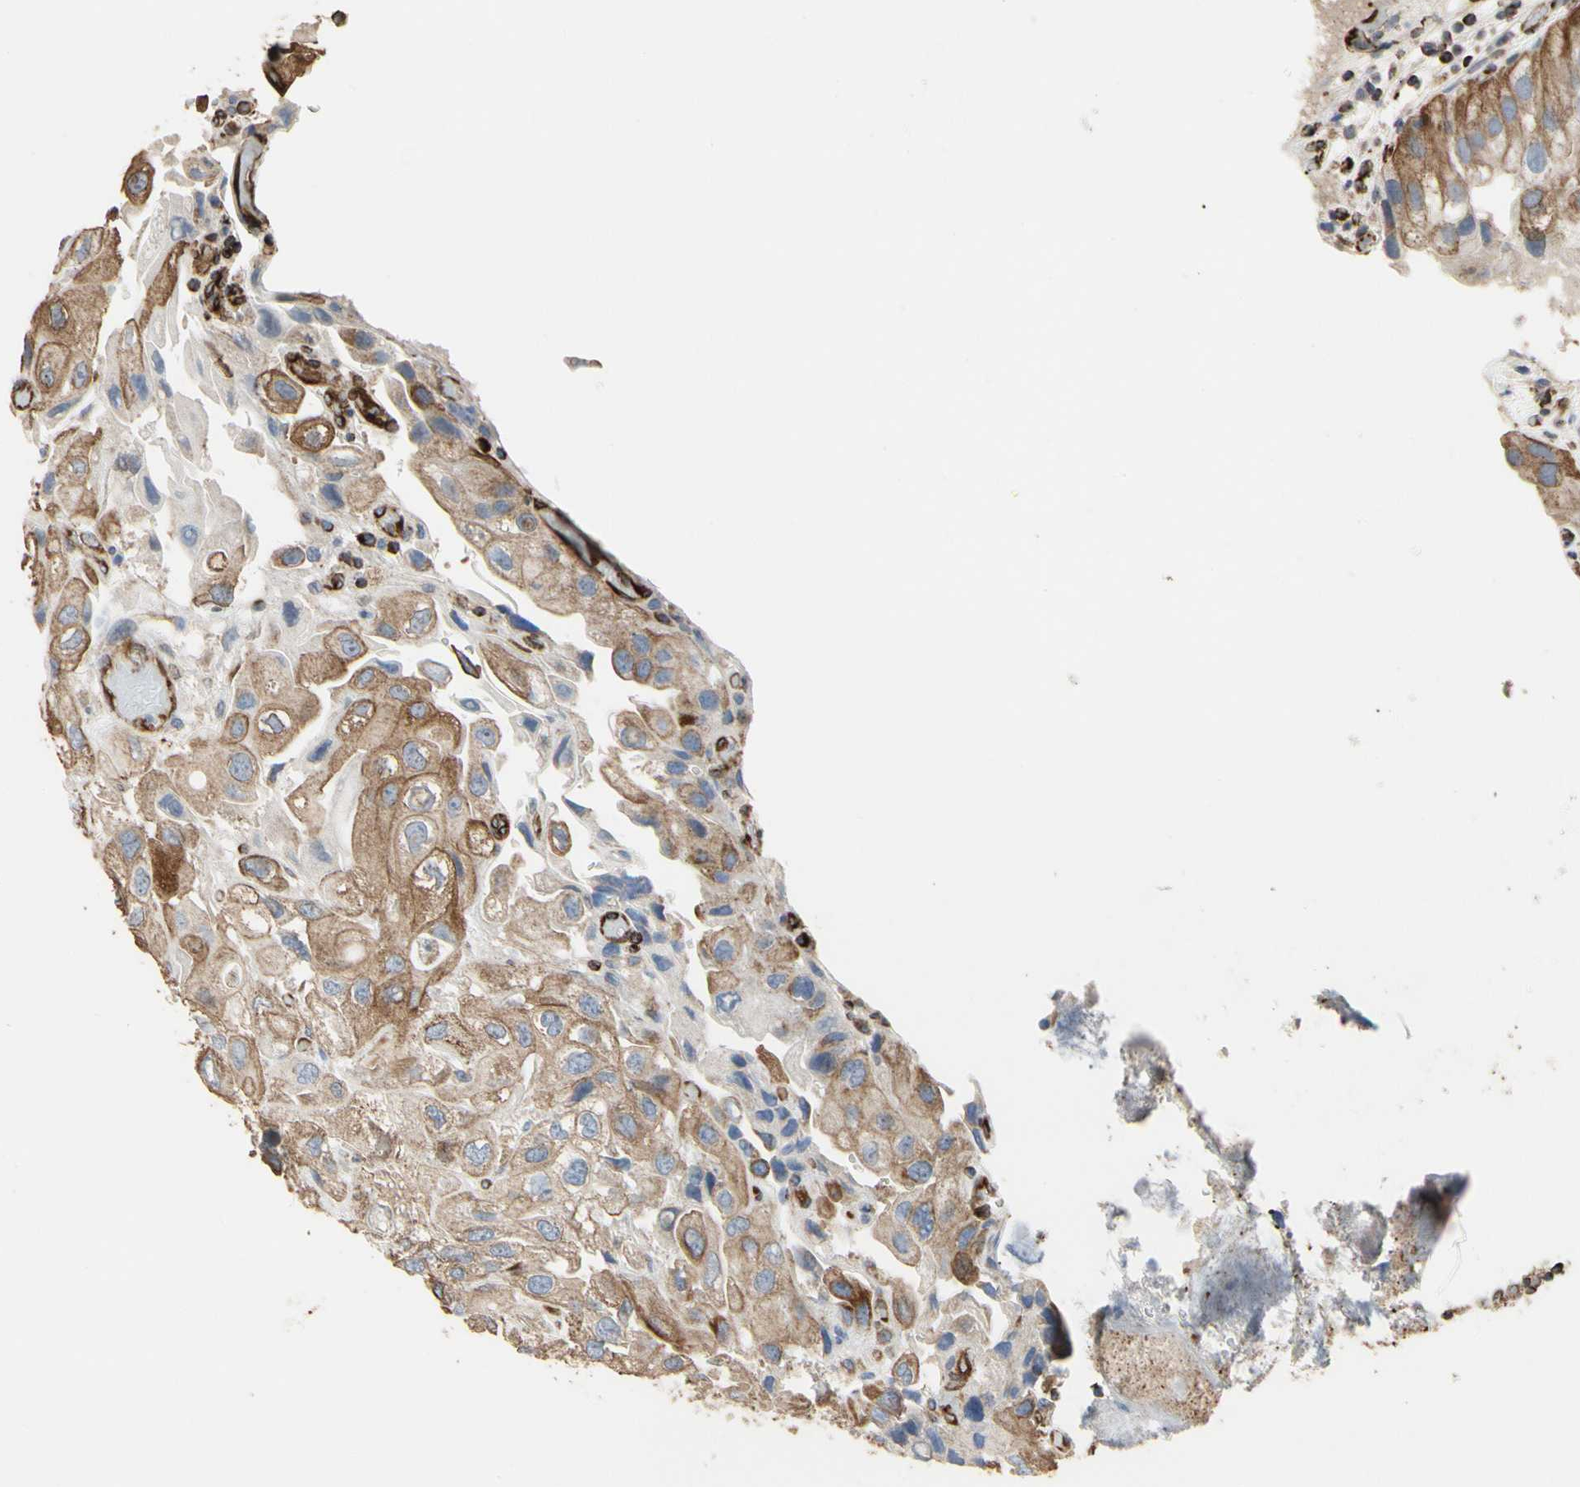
{"staining": {"intensity": "moderate", "quantity": "<25%", "location": "cytoplasmic/membranous"}, "tissue": "urothelial cancer", "cell_type": "Tumor cells", "image_type": "cancer", "snomed": [{"axis": "morphology", "description": "Urothelial carcinoma, High grade"}, {"axis": "topography", "description": "Urinary bladder"}], "caption": "Protein staining of urothelial carcinoma (high-grade) tissue reveals moderate cytoplasmic/membranous expression in approximately <25% of tumor cells. (IHC, brightfield microscopy, high magnification).", "gene": "TUBA1A", "patient": {"sex": "female", "age": 64}}